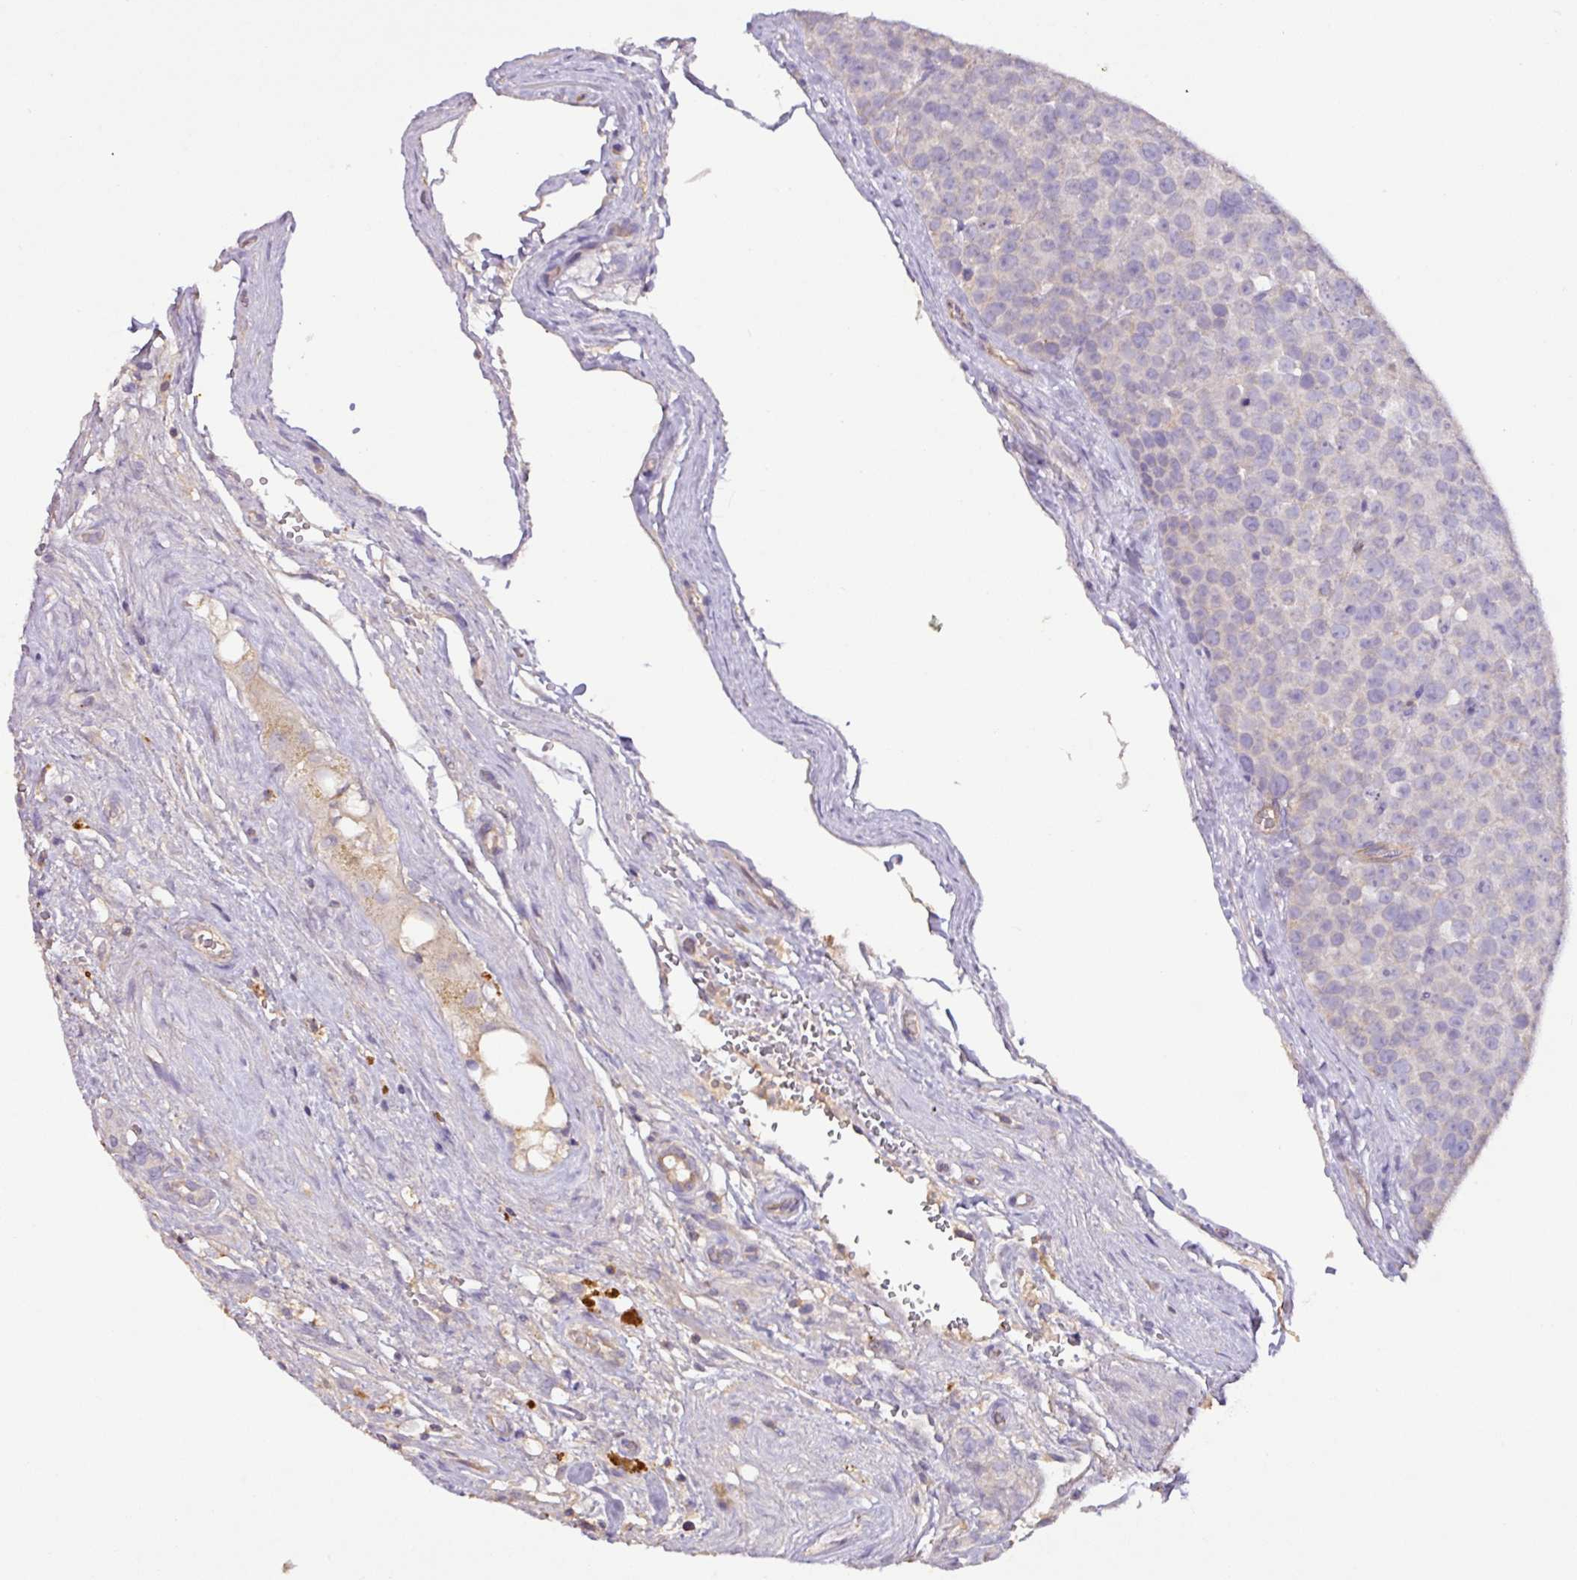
{"staining": {"intensity": "negative", "quantity": "none", "location": "none"}, "tissue": "testis cancer", "cell_type": "Tumor cells", "image_type": "cancer", "snomed": [{"axis": "morphology", "description": "Seminoma, NOS"}, {"axis": "topography", "description": "Testis"}], "caption": "High power microscopy histopathology image of an immunohistochemistry (IHC) histopathology image of testis cancer (seminoma), revealing no significant staining in tumor cells.", "gene": "AGR3", "patient": {"sex": "male", "age": 71}}